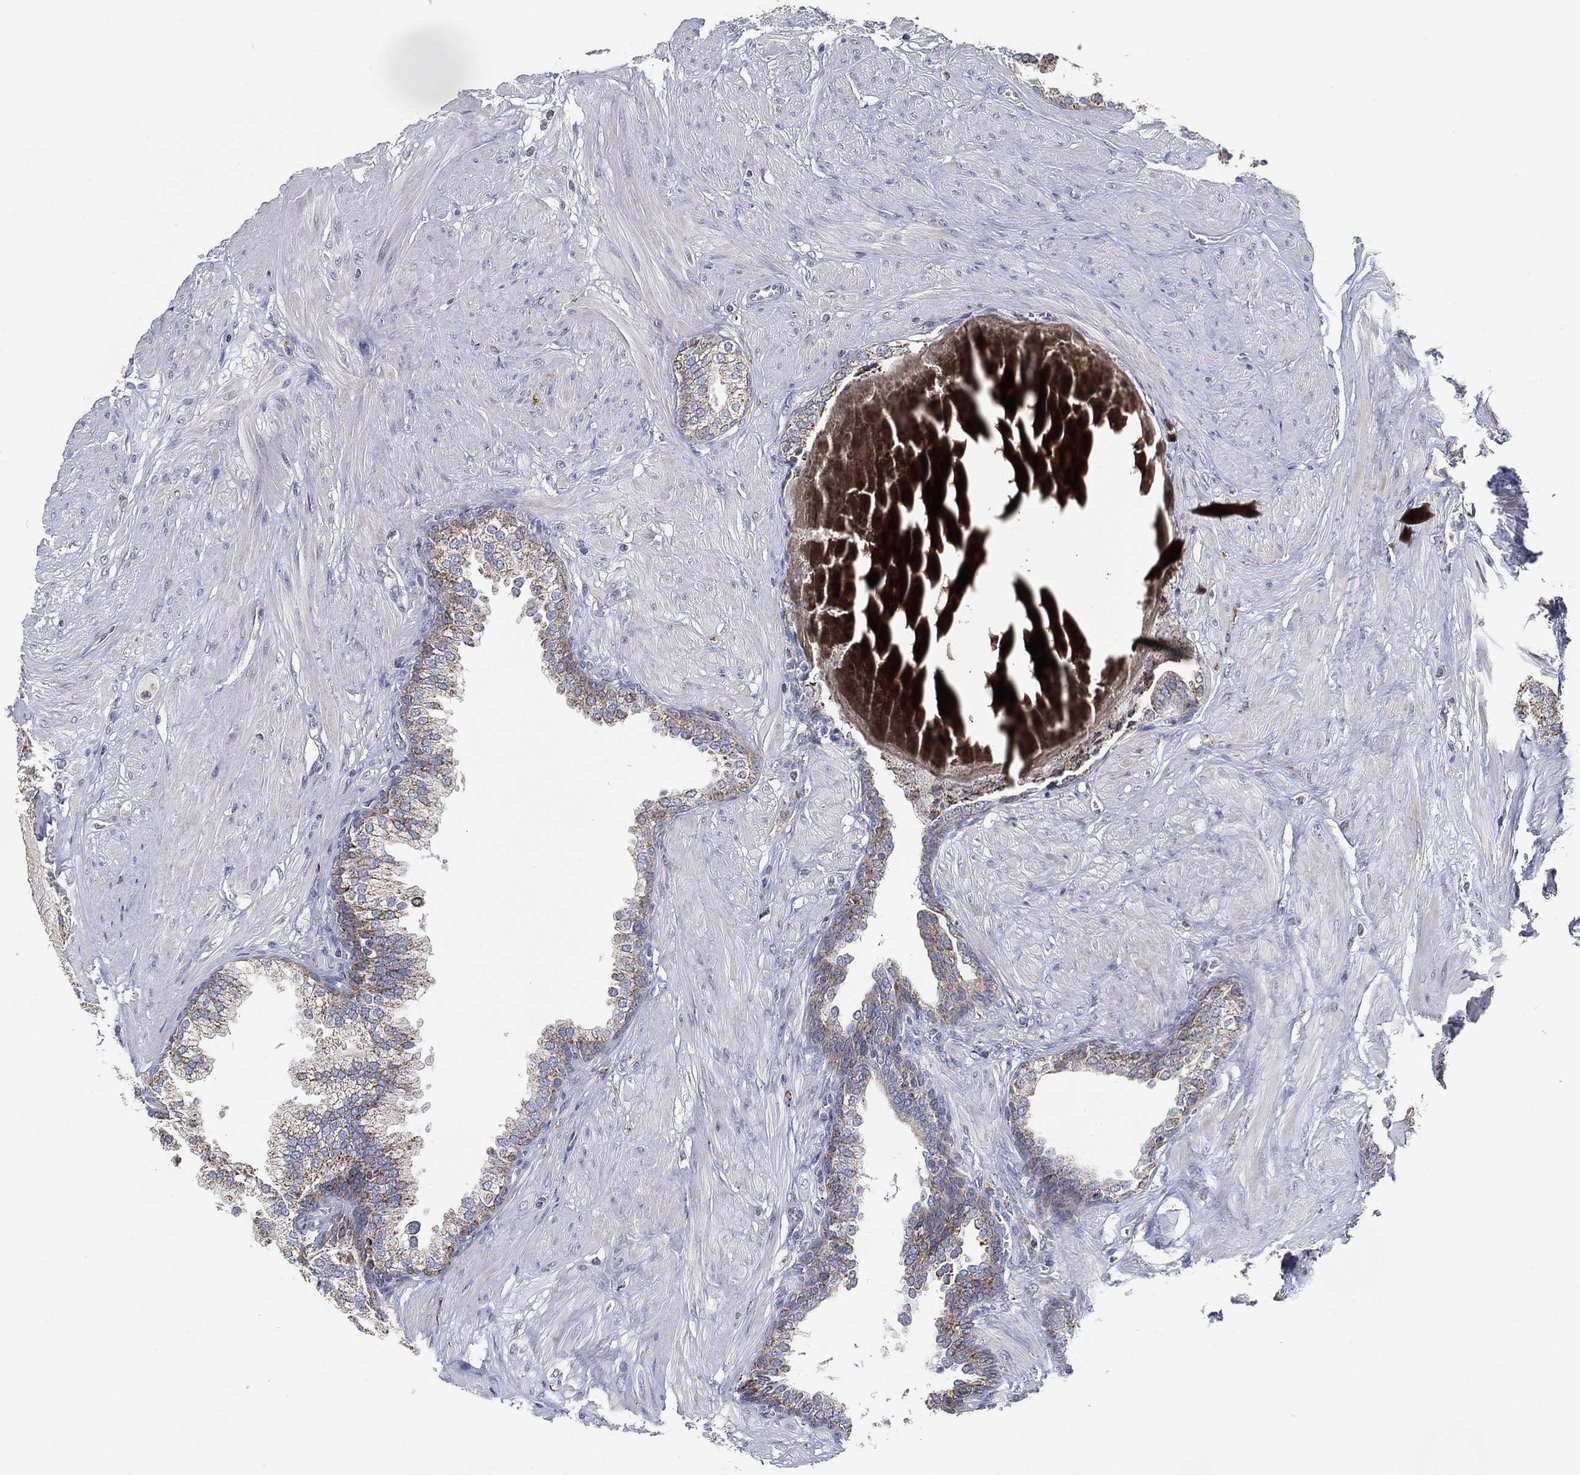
{"staining": {"intensity": "weak", "quantity": "25%-75%", "location": "cytoplasmic/membranous"}, "tissue": "prostate cancer", "cell_type": "Tumor cells", "image_type": "cancer", "snomed": [{"axis": "morphology", "description": "Adenocarcinoma, NOS"}, {"axis": "topography", "description": "Prostate"}], "caption": "An IHC photomicrograph of neoplastic tissue is shown. Protein staining in brown shows weak cytoplasmic/membranous positivity in prostate cancer within tumor cells. Using DAB (brown) and hematoxylin (blue) stains, captured at high magnification using brightfield microscopy.", "gene": "GCAT", "patient": {"sex": "male", "age": 69}}